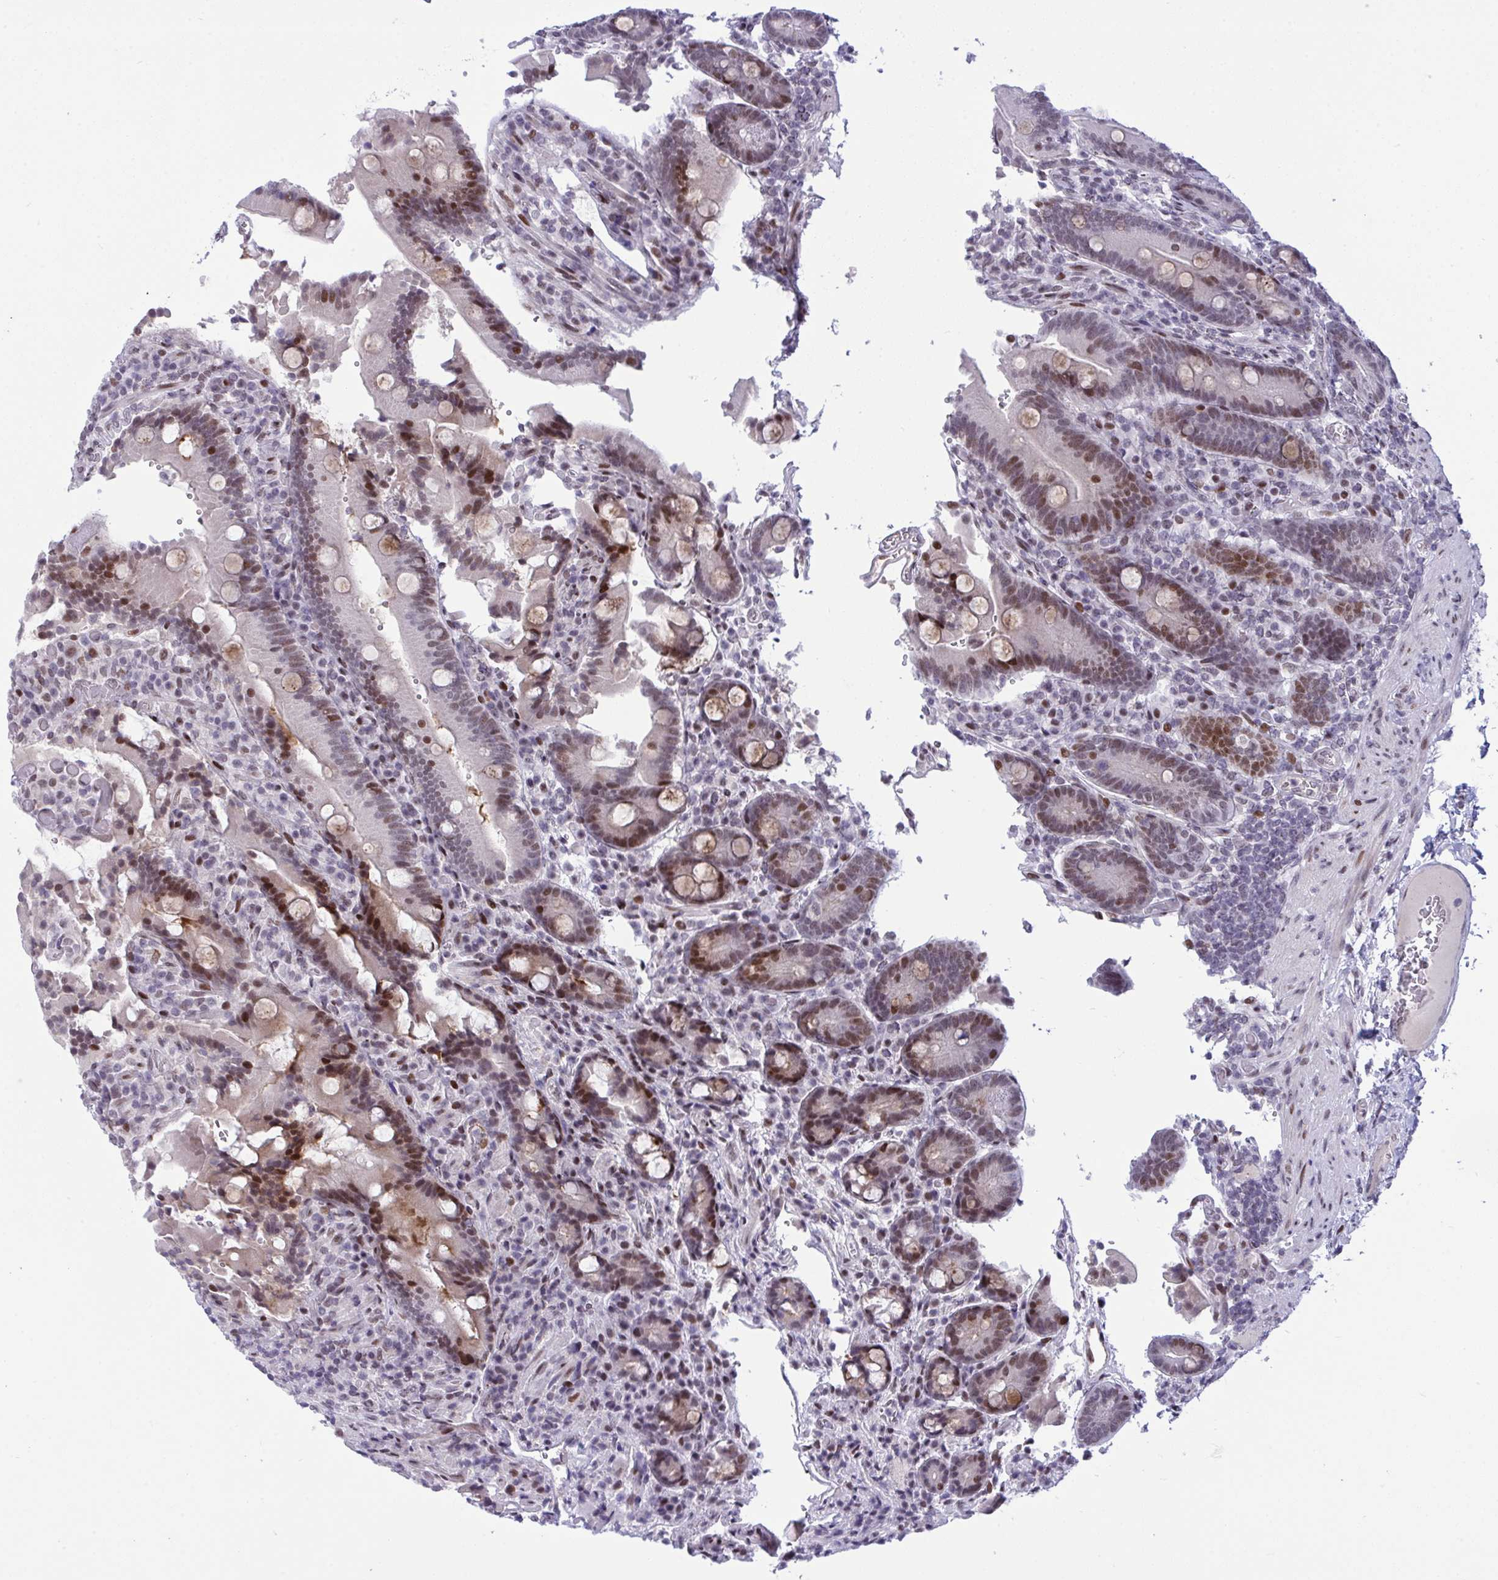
{"staining": {"intensity": "strong", "quantity": "25%-75%", "location": "cytoplasmic/membranous,nuclear"}, "tissue": "duodenum", "cell_type": "Glandular cells", "image_type": "normal", "snomed": [{"axis": "morphology", "description": "Normal tissue, NOS"}, {"axis": "topography", "description": "Duodenum"}], "caption": "This is a micrograph of immunohistochemistry staining of benign duodenum, which shows strong positivity in the cytoplasmic/membranous,nuclear of glandular cells.", "gene": "ZFHX3", "patient": {"sex": "female", "age": 62}}